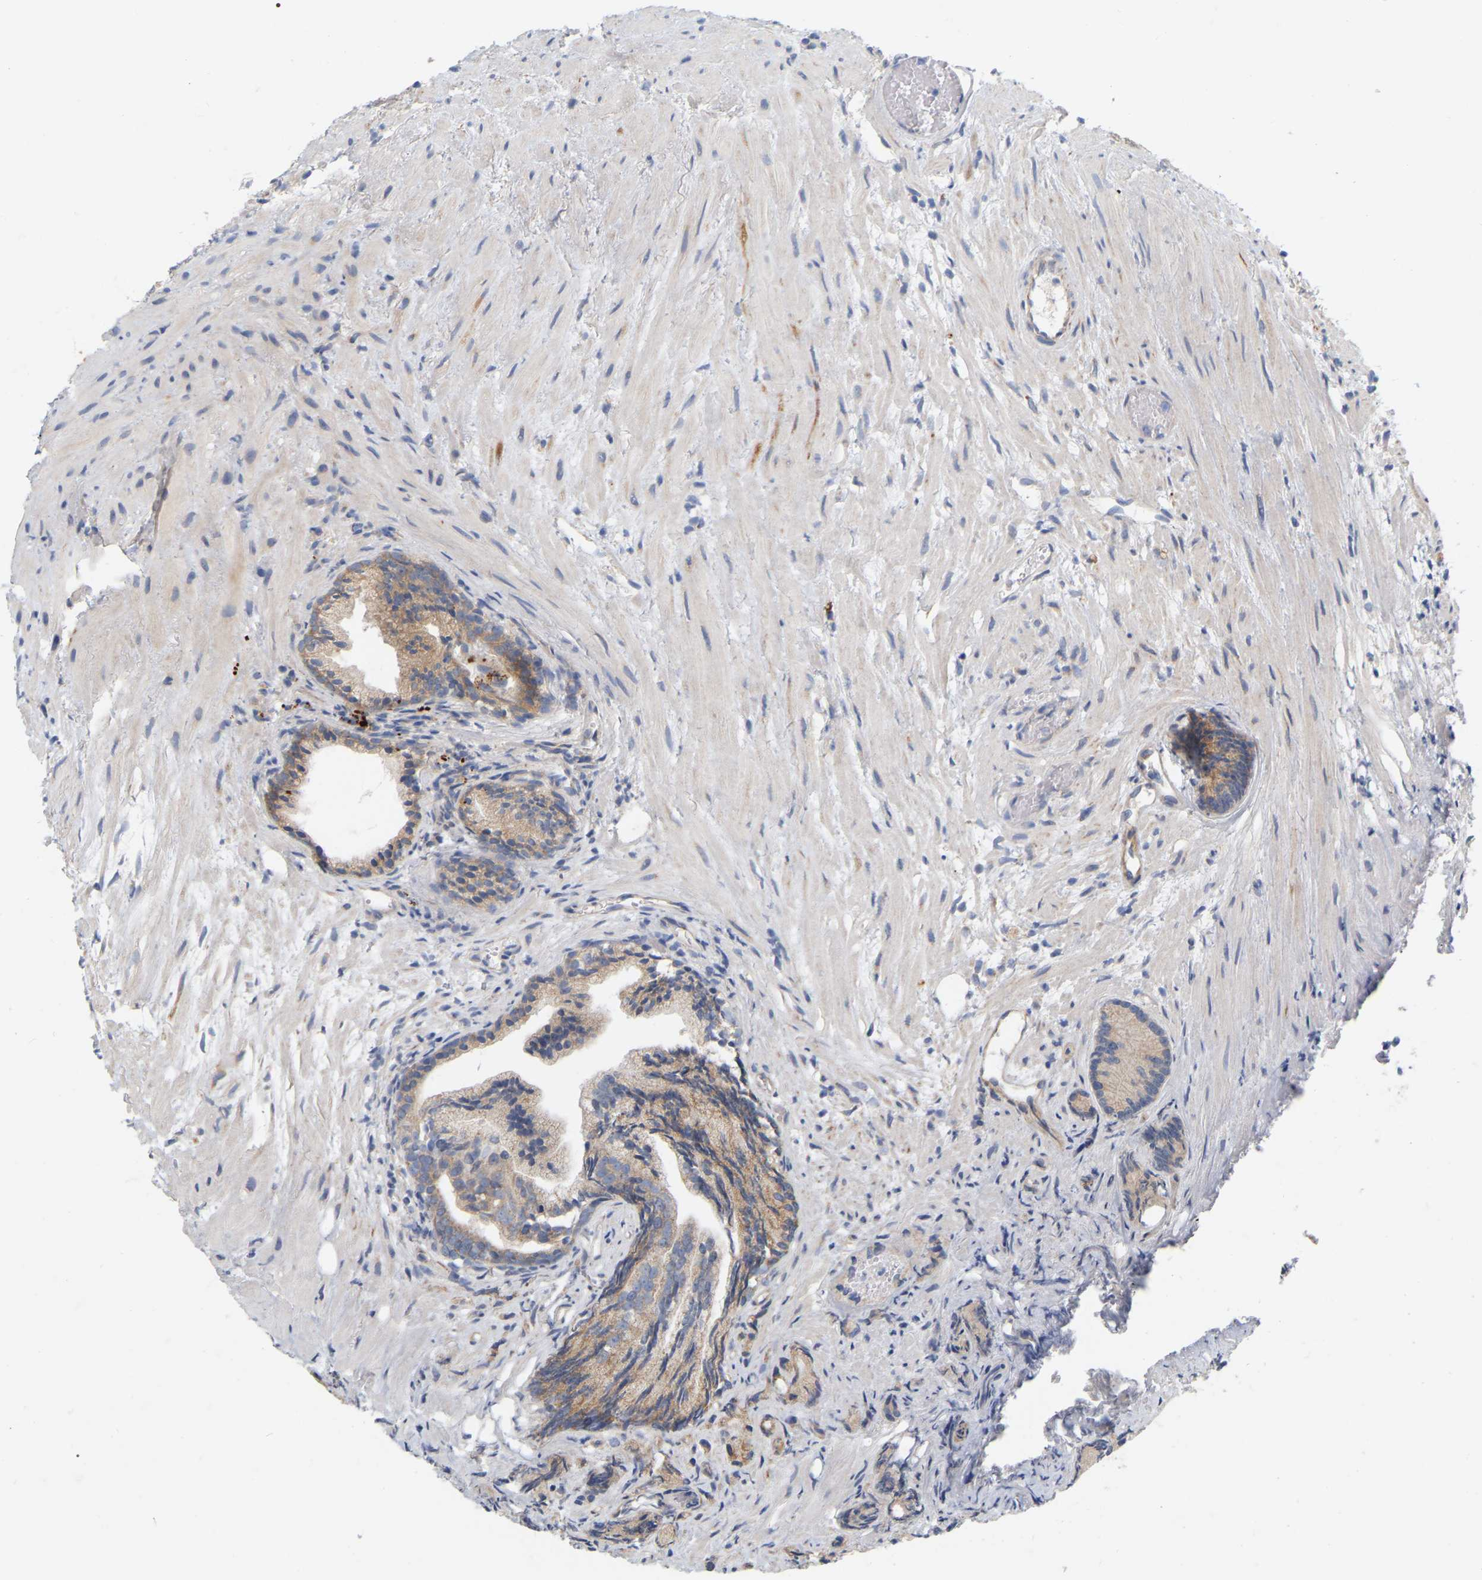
{"staining": {"intensity": "weak", "quantity": ">75%", "location": "cytoplasmic/membranous"}, "tissue": "prostate cancer", "cell_type": "Tumor cells", "image_type": "cancer", "snomed": [{"axis": "morphology", "description": "Adenocarcinoma, Low grade"}, {"axis": "topography", "description": "Prostate"}], "caption": "Protein analysis of prostate adenocarcinoma (low-grade) tissue shows weak cytoplasmic/membranous positivity in approximately >75% of tumor cells. (IHC, brightfield microscopy, high magnification).", "gene": "MINDY4", "patient": {"sex": "male", "age": 89}}